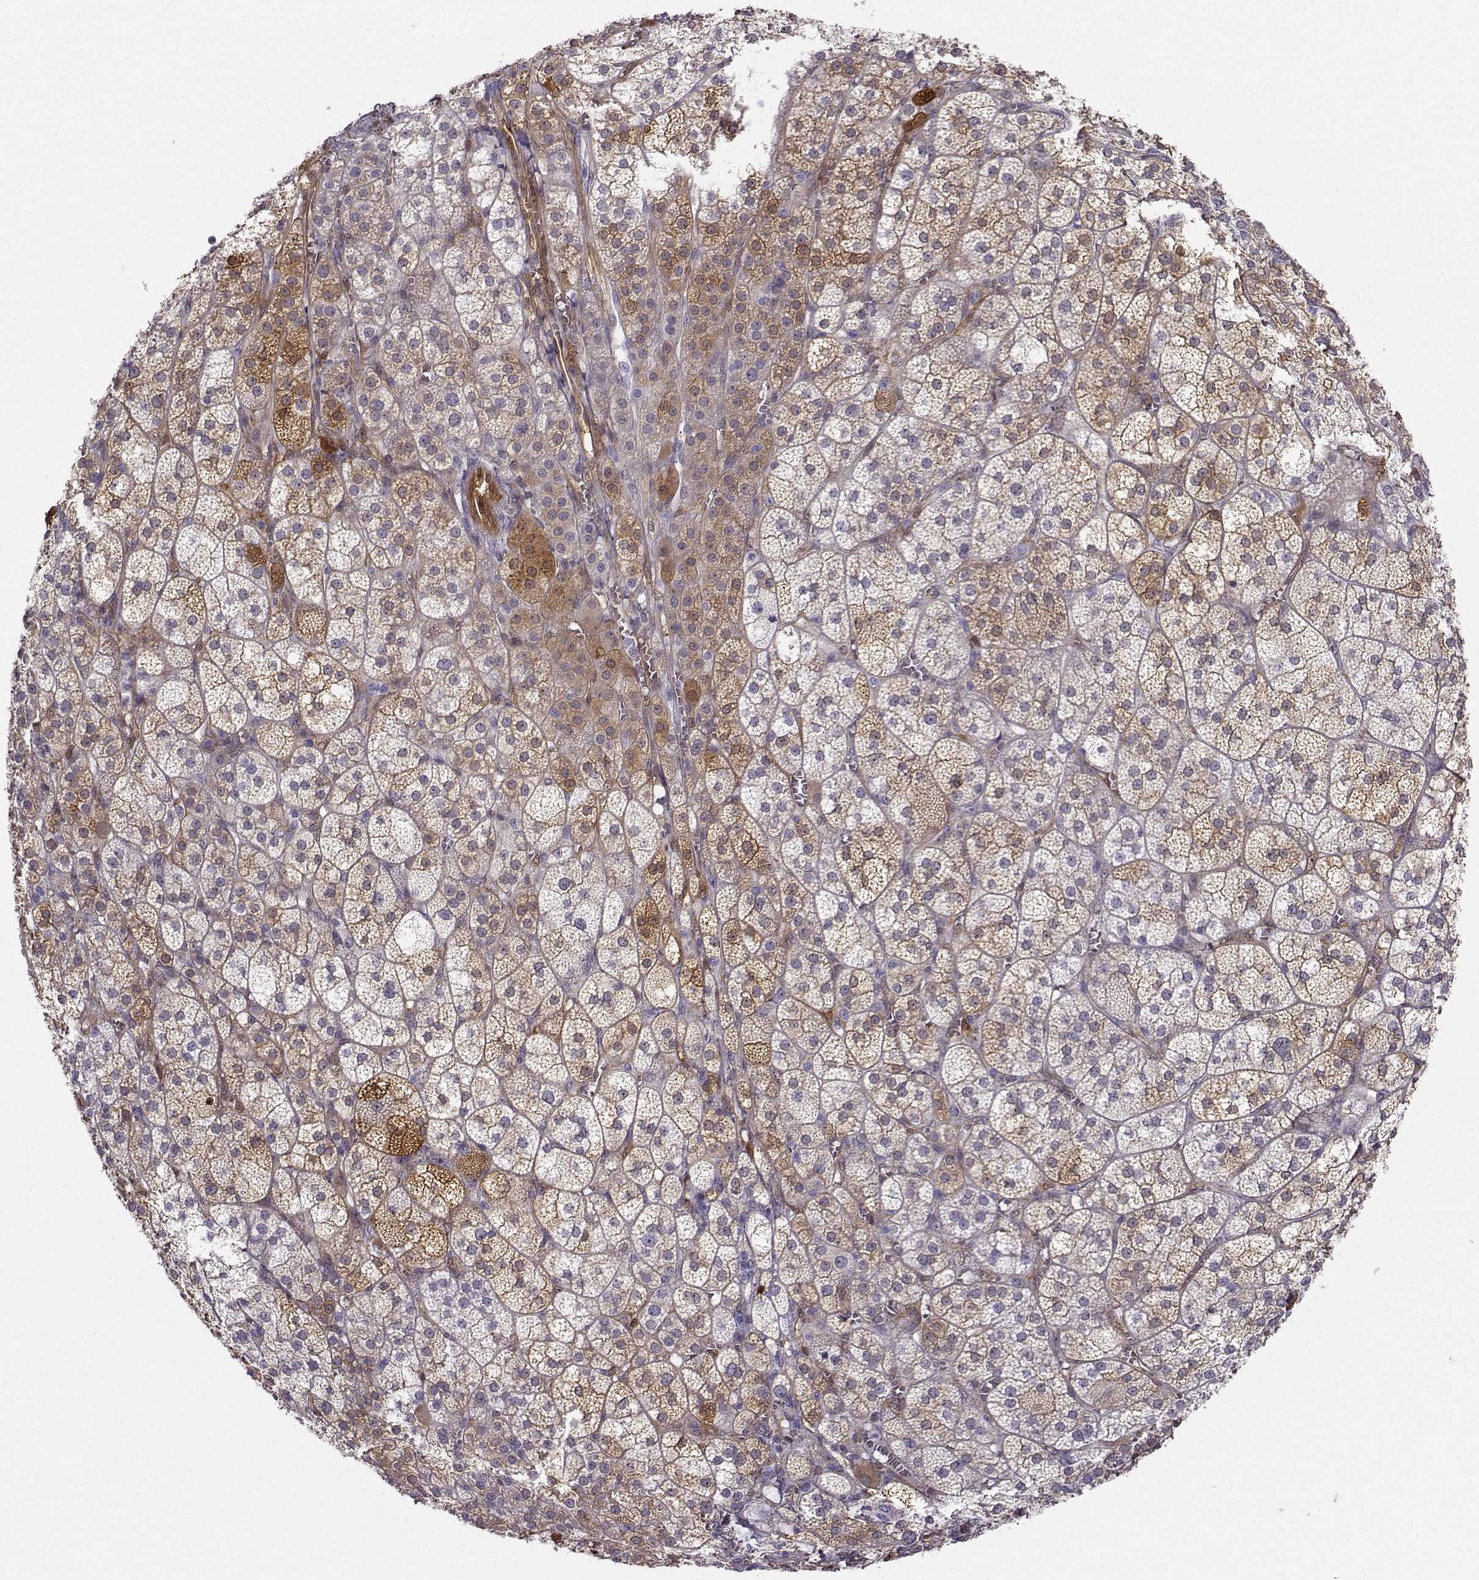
{"staining": {"intensity": "strong", "quantity": "<25%", "location": "cytoplasmic/membranous"}, "tissue": "adrenal gland", "cell_type": "Glandular cells", "image_type": "normal", "snomed": [{"axis": "morphology", "description": "Normal tissue, NOS"}, {"axis": "topography", "description": "Adrenal gland"}], "caption": "Protein expression analysis of unremarkable human adrenal gland reveals strong cytoplasmic/membranous expression in approximately <25% of glandular cells. Nuclei are stained in blue.", "gene": "NQO1", "patient": {"sex": "female", "age": 60}}